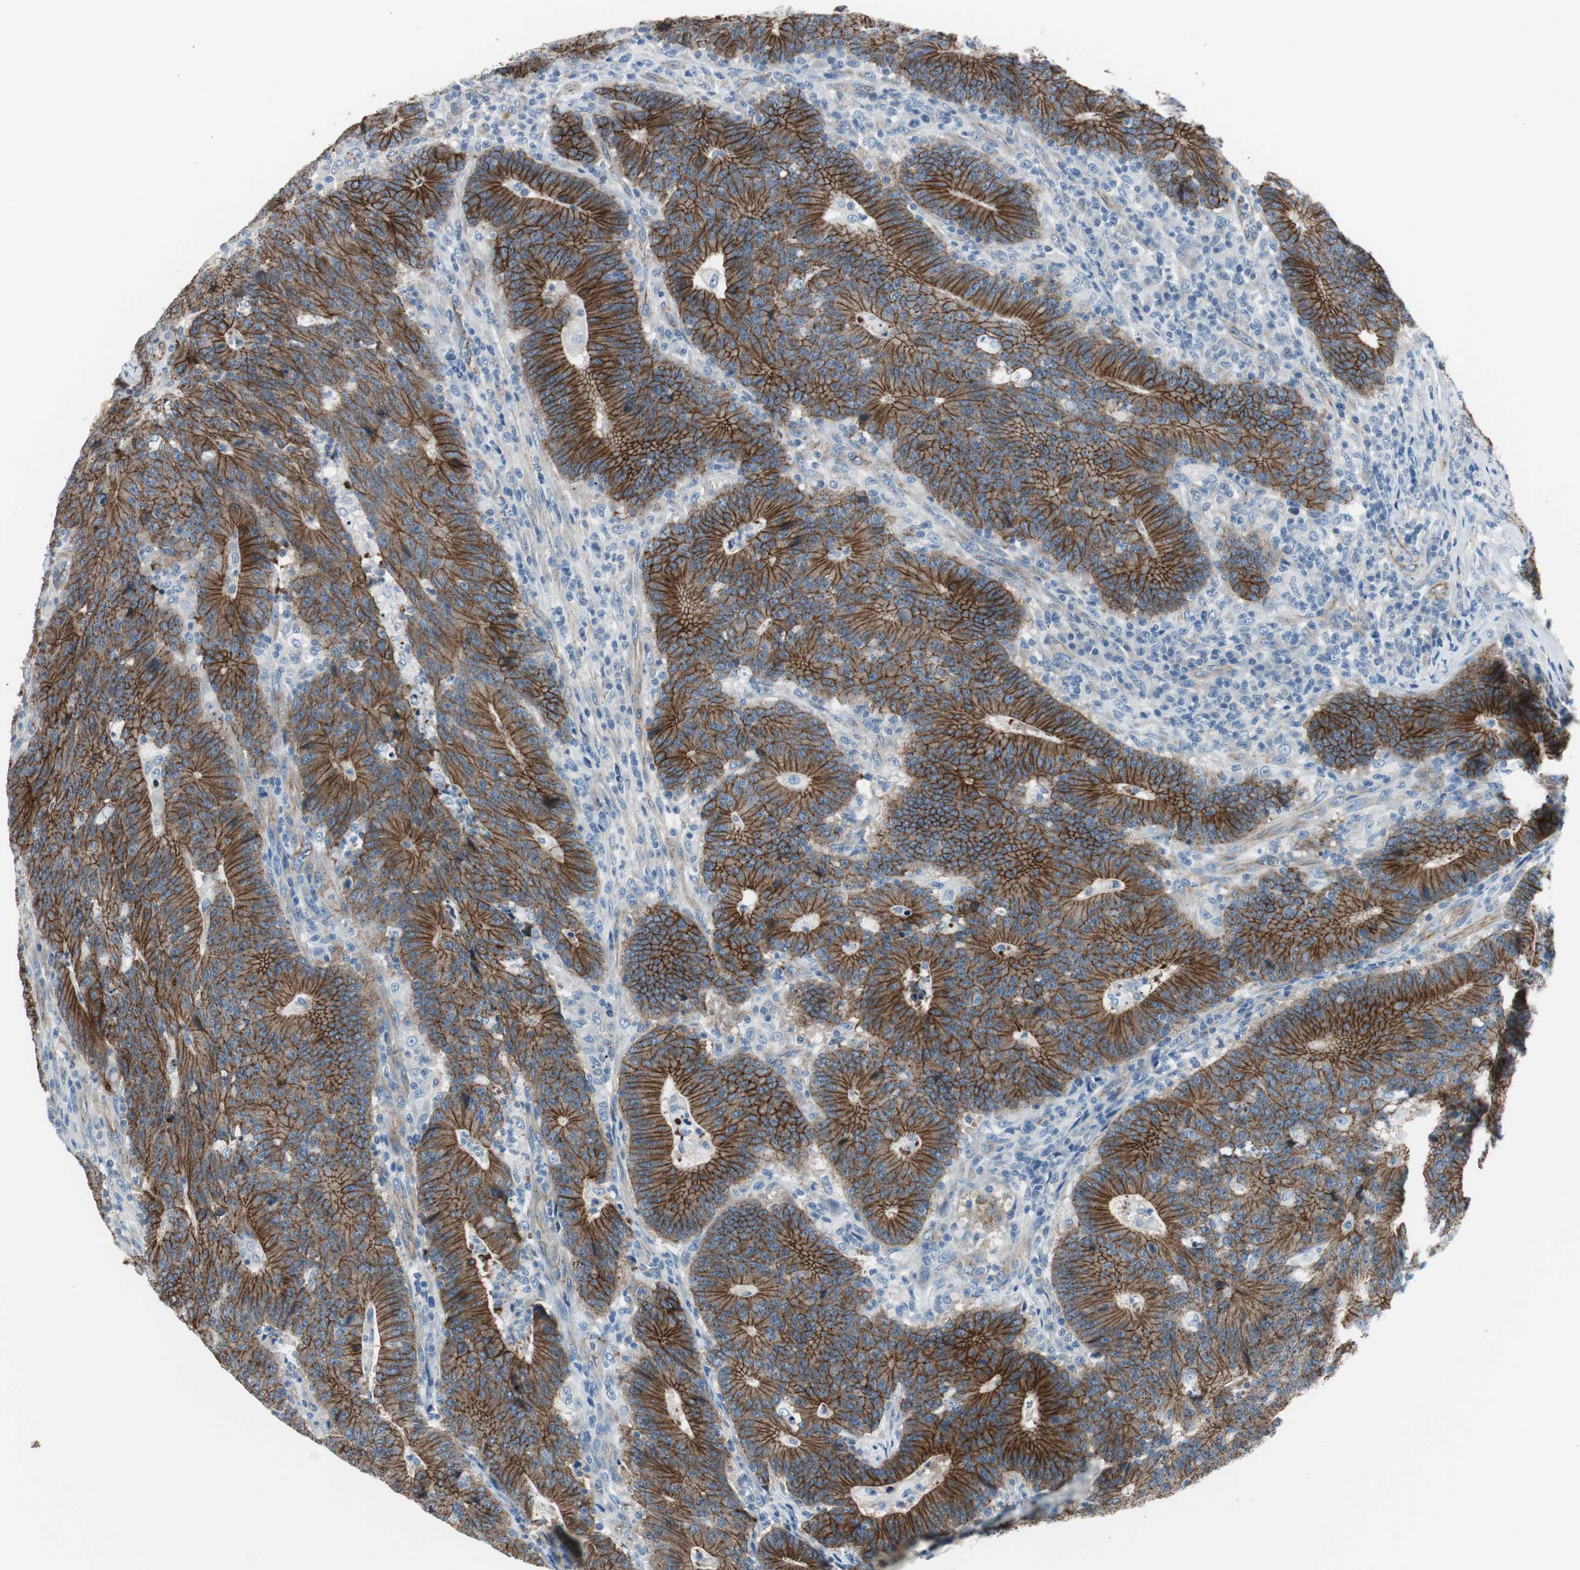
{"staining": {"intensity": "strong", "quantity": ">75%", "location": "cytoplasmic/membranous"}, "tissue": "colorectal cancer", "cell_type": "Tumor cells", "image_type": "cancer", "snomed": [{"axis": "morphology", "description": "Normal tissue, NOS"}, {"axis": "morphology", "description": "Adenocarcinoma, NOS"}, {"axis": "topography", "description": "Colon"}], "caption": "Protein analysis of colorectal cancer tissue reveals strong cytoplasmic/membranous positivity in about >75% of tumor cells.", "gene": "STXBP4", "patient": {"sex": "female", "age": 75}}